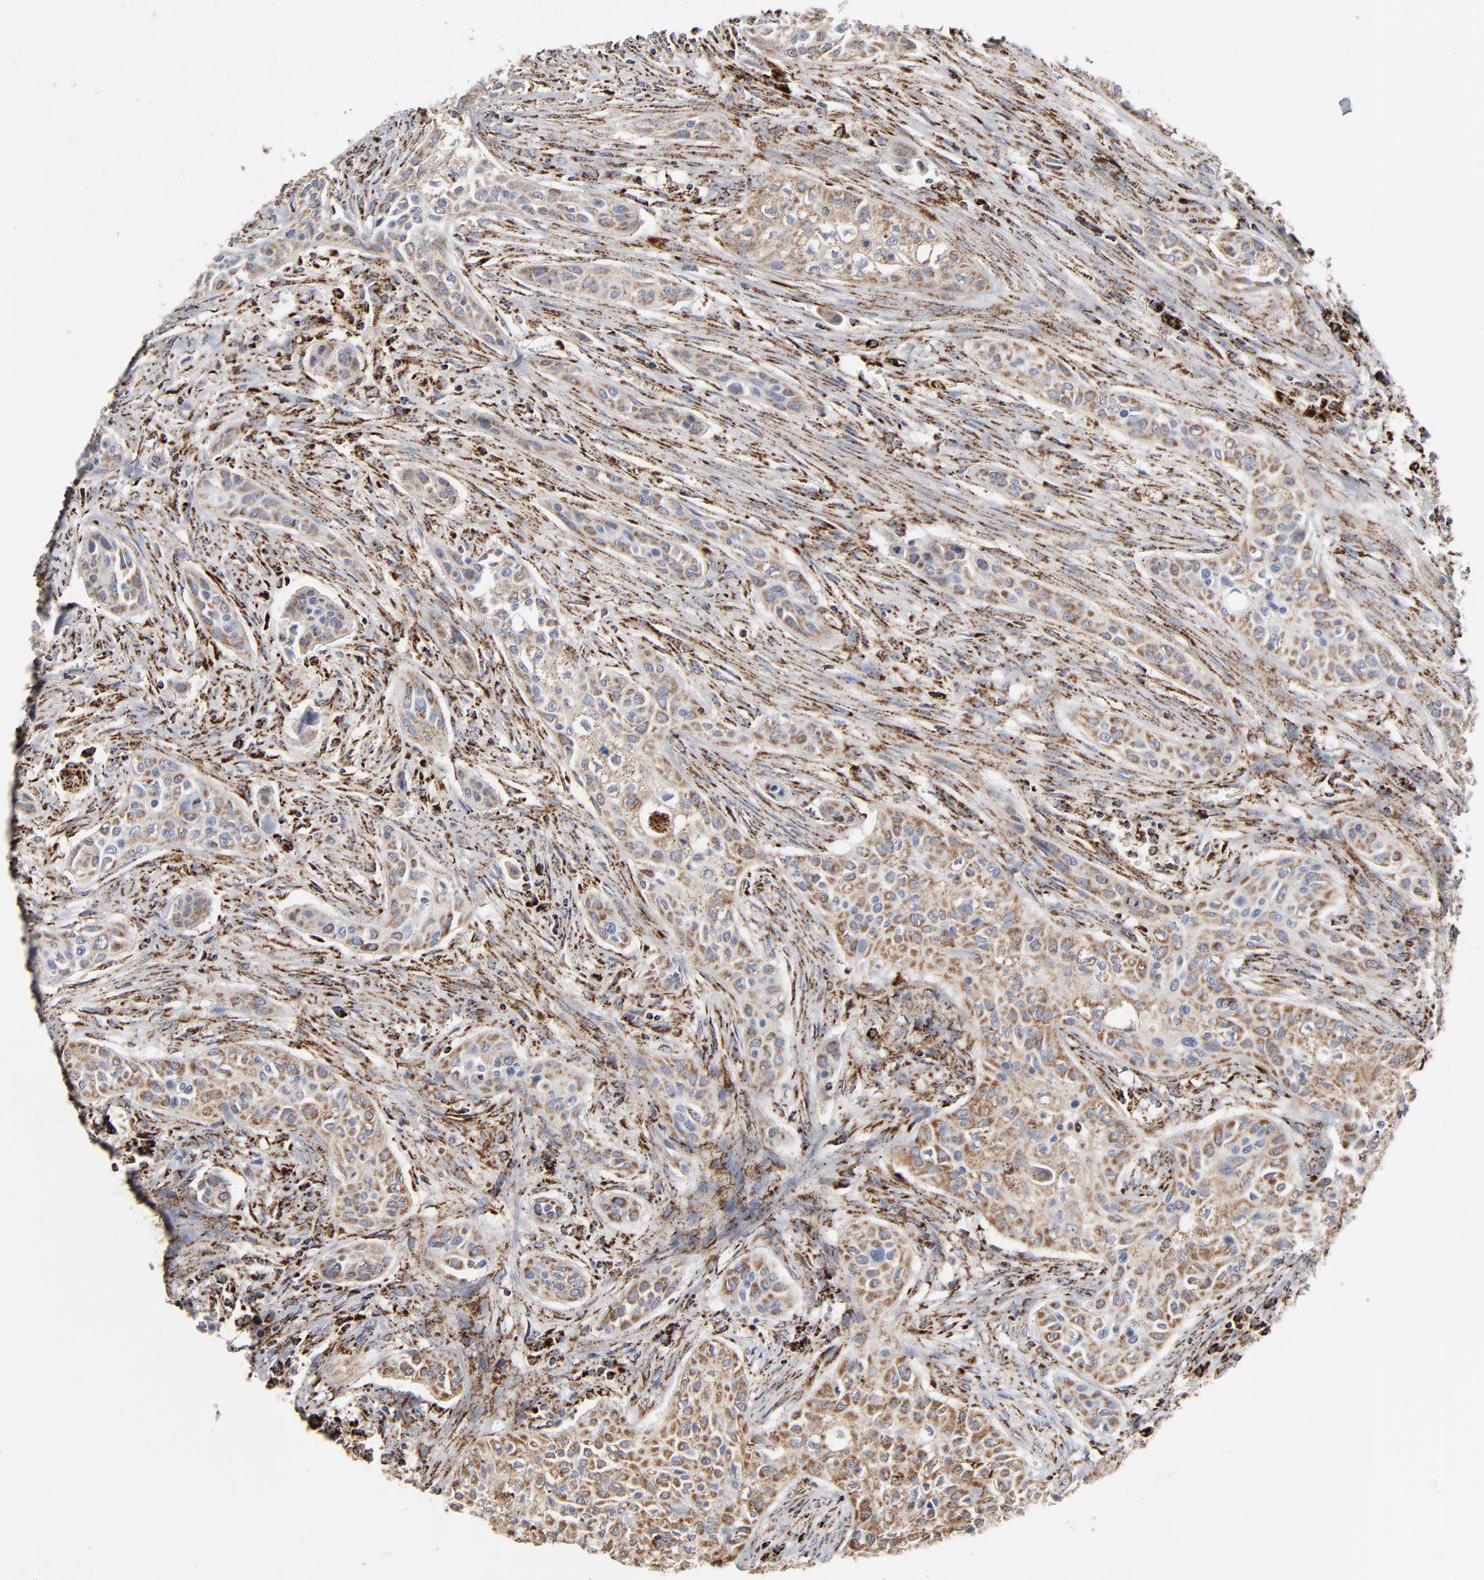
{"staining": {"intensity": "moderate", "quantity": ">75%", "location": "cytoplasmic/membranous"}, "tissue": "urothelial cancer", "cell_type": "Tumor cells", "image_type": "cancer", "snomed": [{"axis": "morphology", "description": "Urothelial carcinoma, High grade"}, {"axis": "topography", "description": "Urinary bladder"}], "caption": "Moderate cytoplasmic/membranous staining is seen in approximately >75% of tumor cells in high-grade urothelial carcinoma.", "gene": "UQCRC1", "patient": {"sex": "male", "age": 74}}